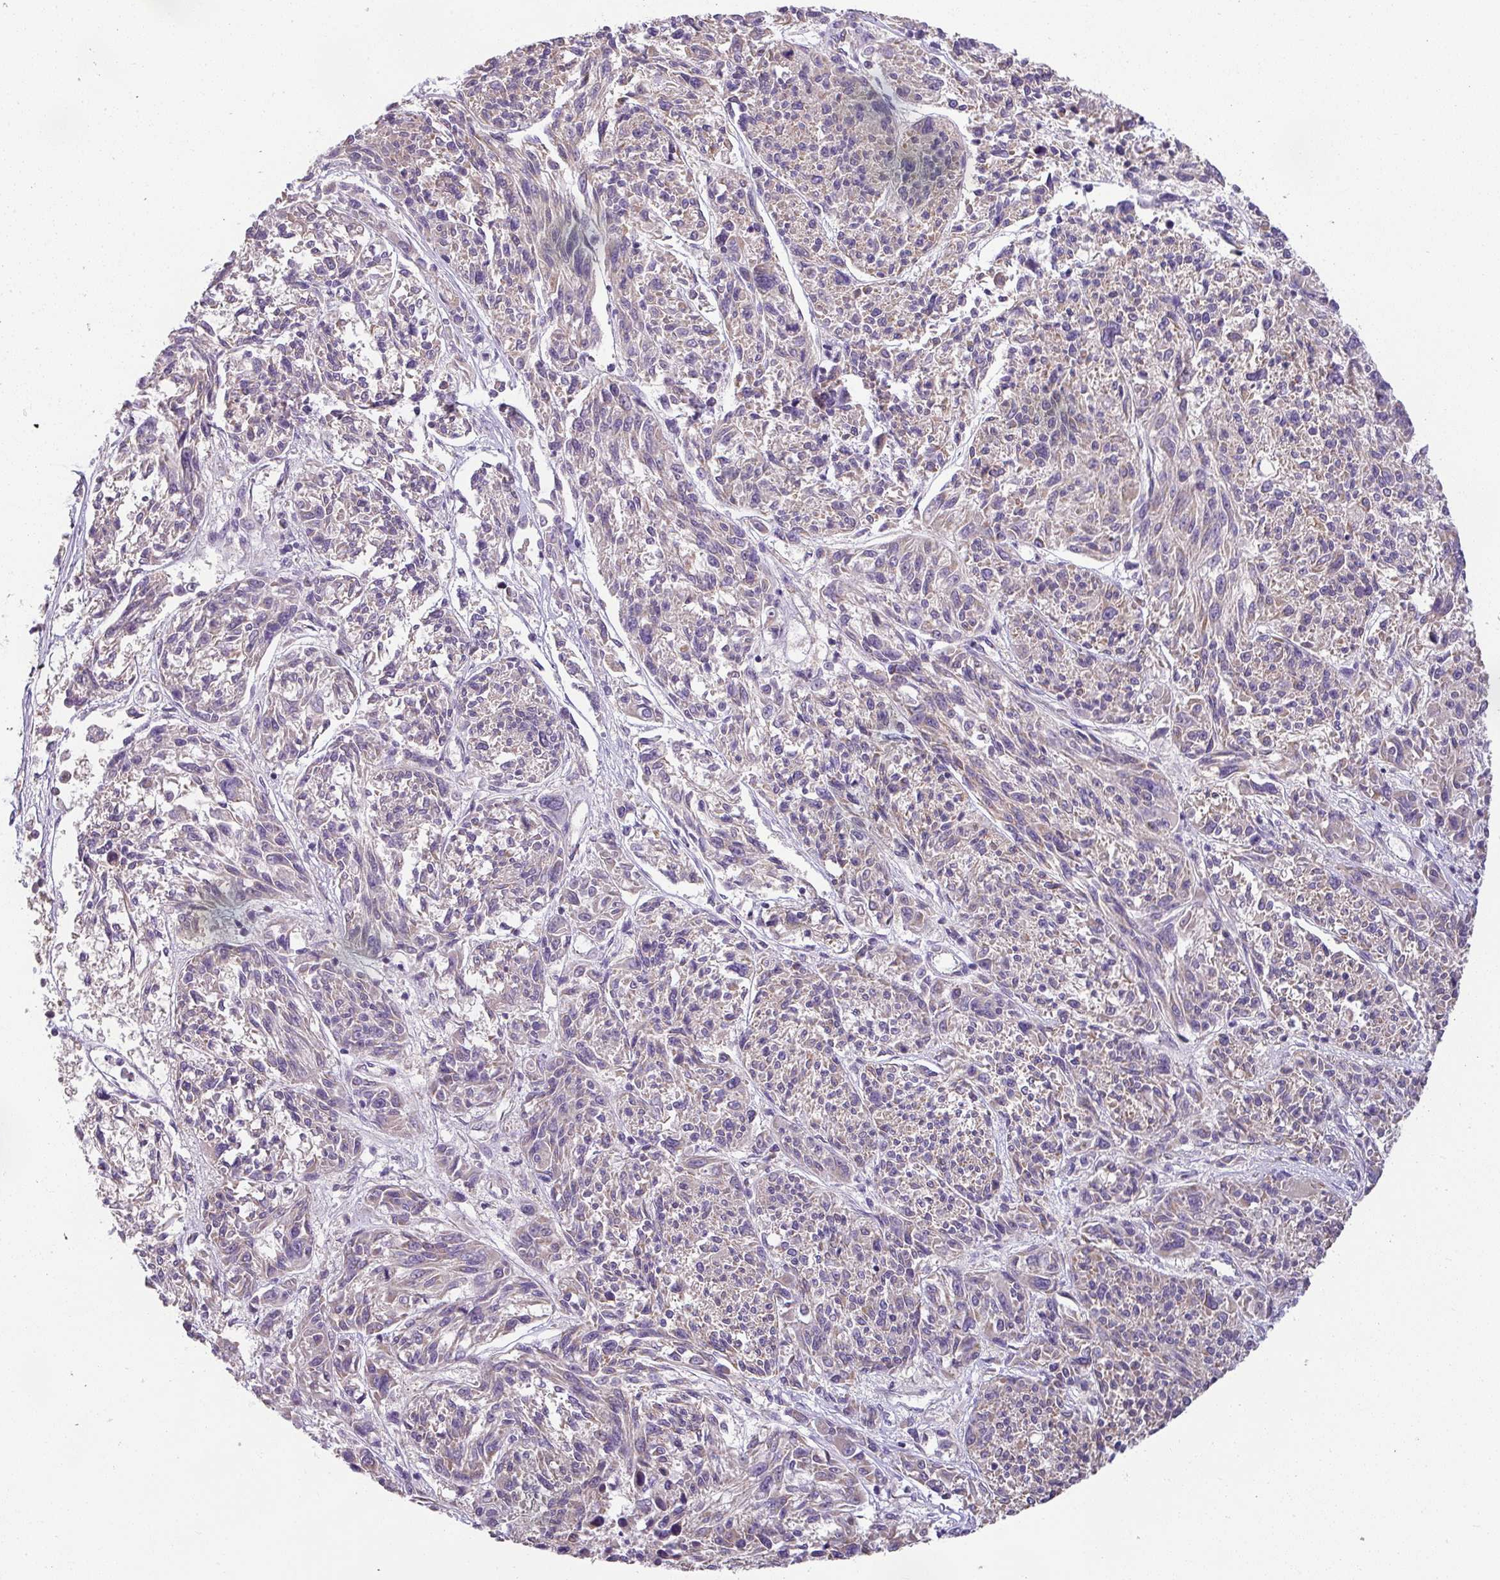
{"staining": {"intensity": "weak", "quantity": "25%-75%", "location": "cytoplasmic/membranous"}, "tissue": "melanoma", "cell_type": "Tumor cells", "image_type": "cancer", "snomed": [{"axis": "morphology", "description": "Malignant melanoma, NOS"}, {"axis": "topography", "description": "Skin"}], "caption": "Immunohistochemical staining of human malignant melanoma shows low levels of weak cytoplasmic/membranous protein staining in about 25%-75% of tumor cells.", "gene": "PALS2", "patient": {"sex": "male", "age": 53}}